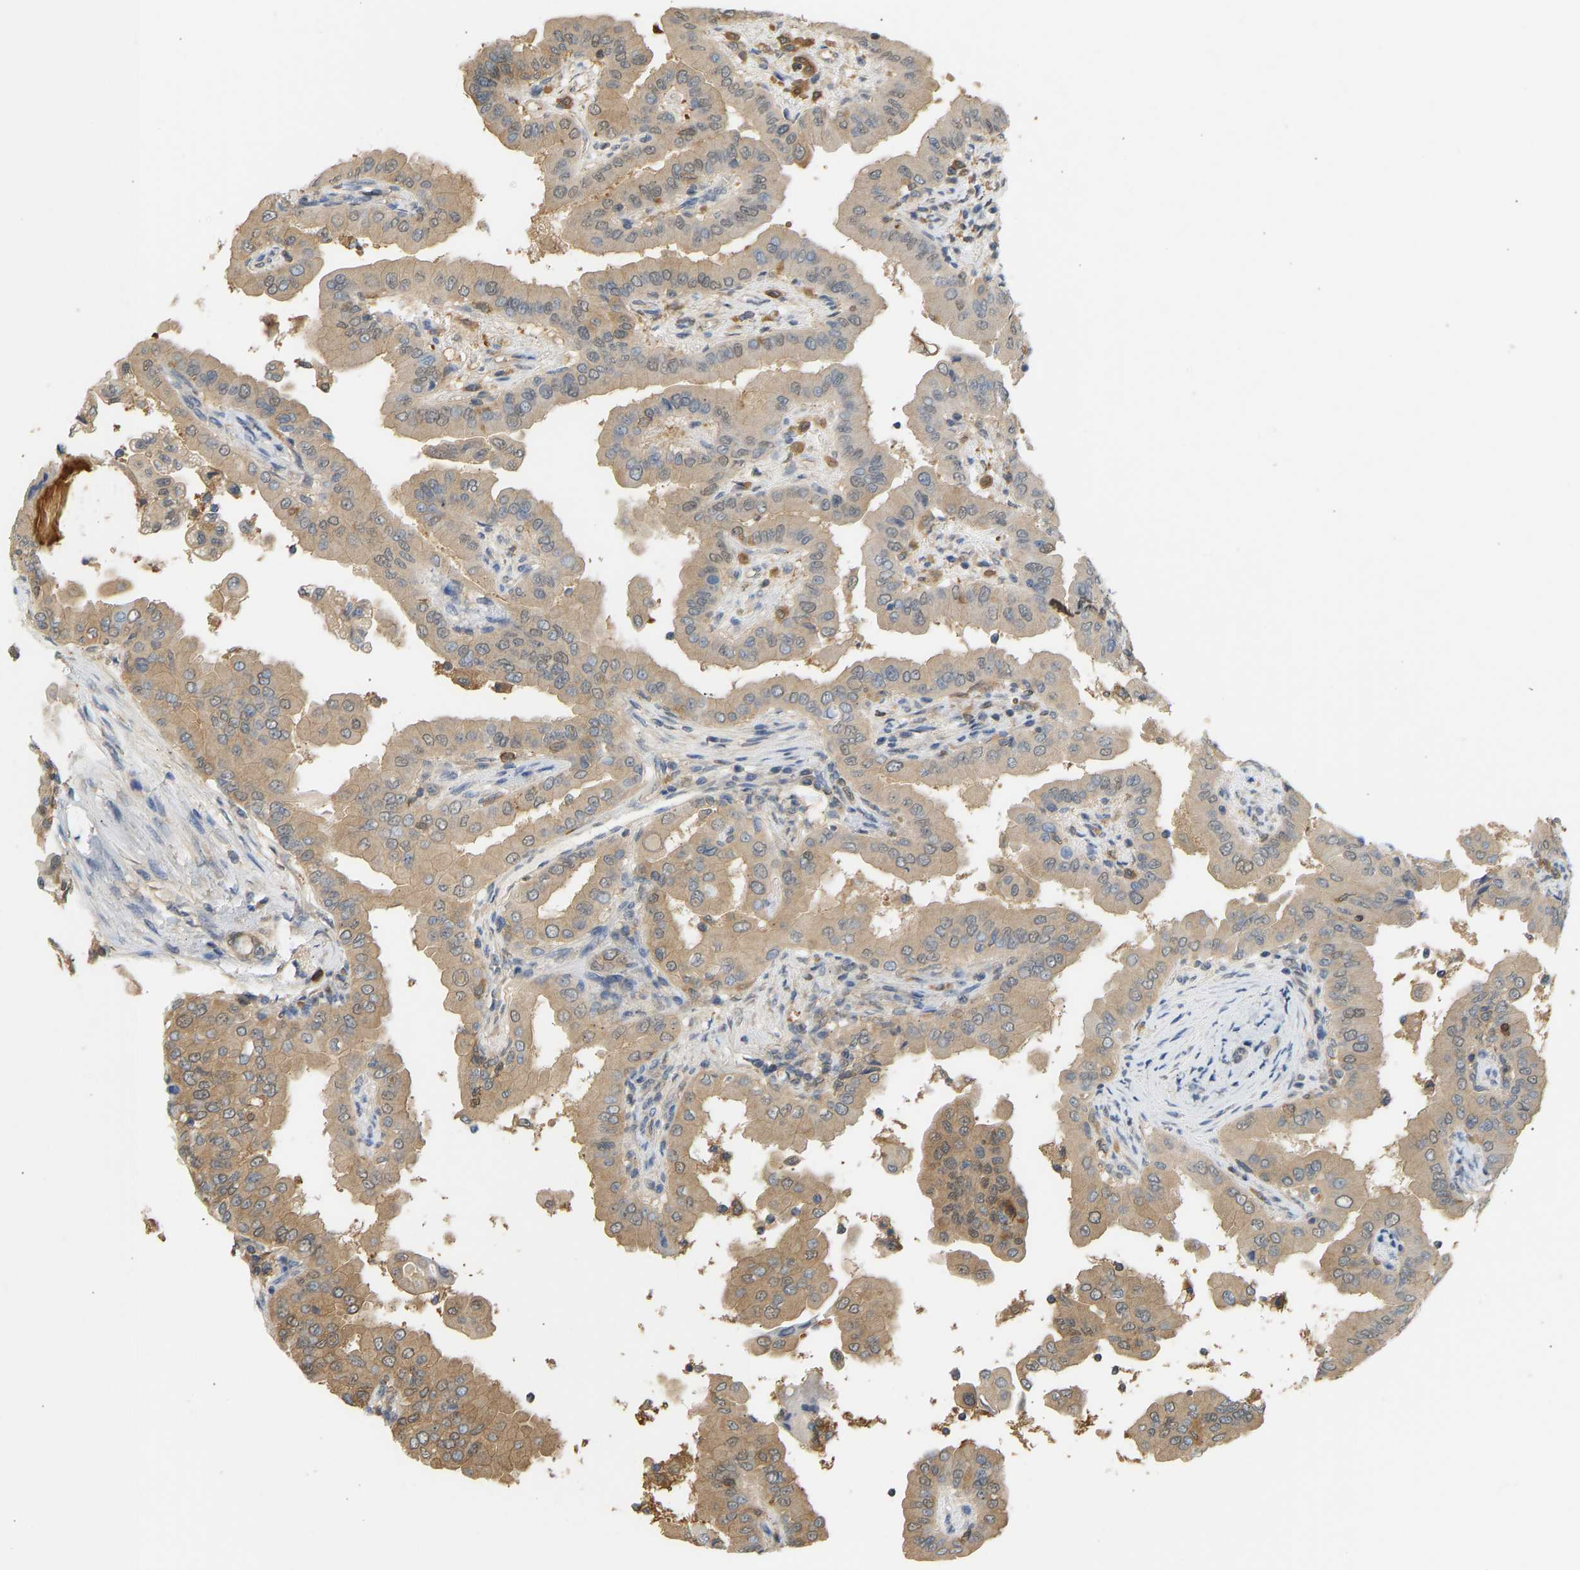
{"staining": {"intensity": "moderate", "quantity": ">75%", "location": "cytoplasmic/membranous"}, "tissue": "thyroid cancer", "cell_type": "Tumor cells", "image_type": "cancer", "snomed": [{"axis": "morphology", "description": "Papillary adenocarcinoma, NOS"}, {"axis": "topography", "description": "Thyroid gland"}], "caption": "Tumor cells exhibit medium levels of moderate cytoplasmic/membranous staining in approximately >75% of cells in human thyroid cancer.", "gene": "ENO1", "patient": {"sex": "male", "age": 33}}